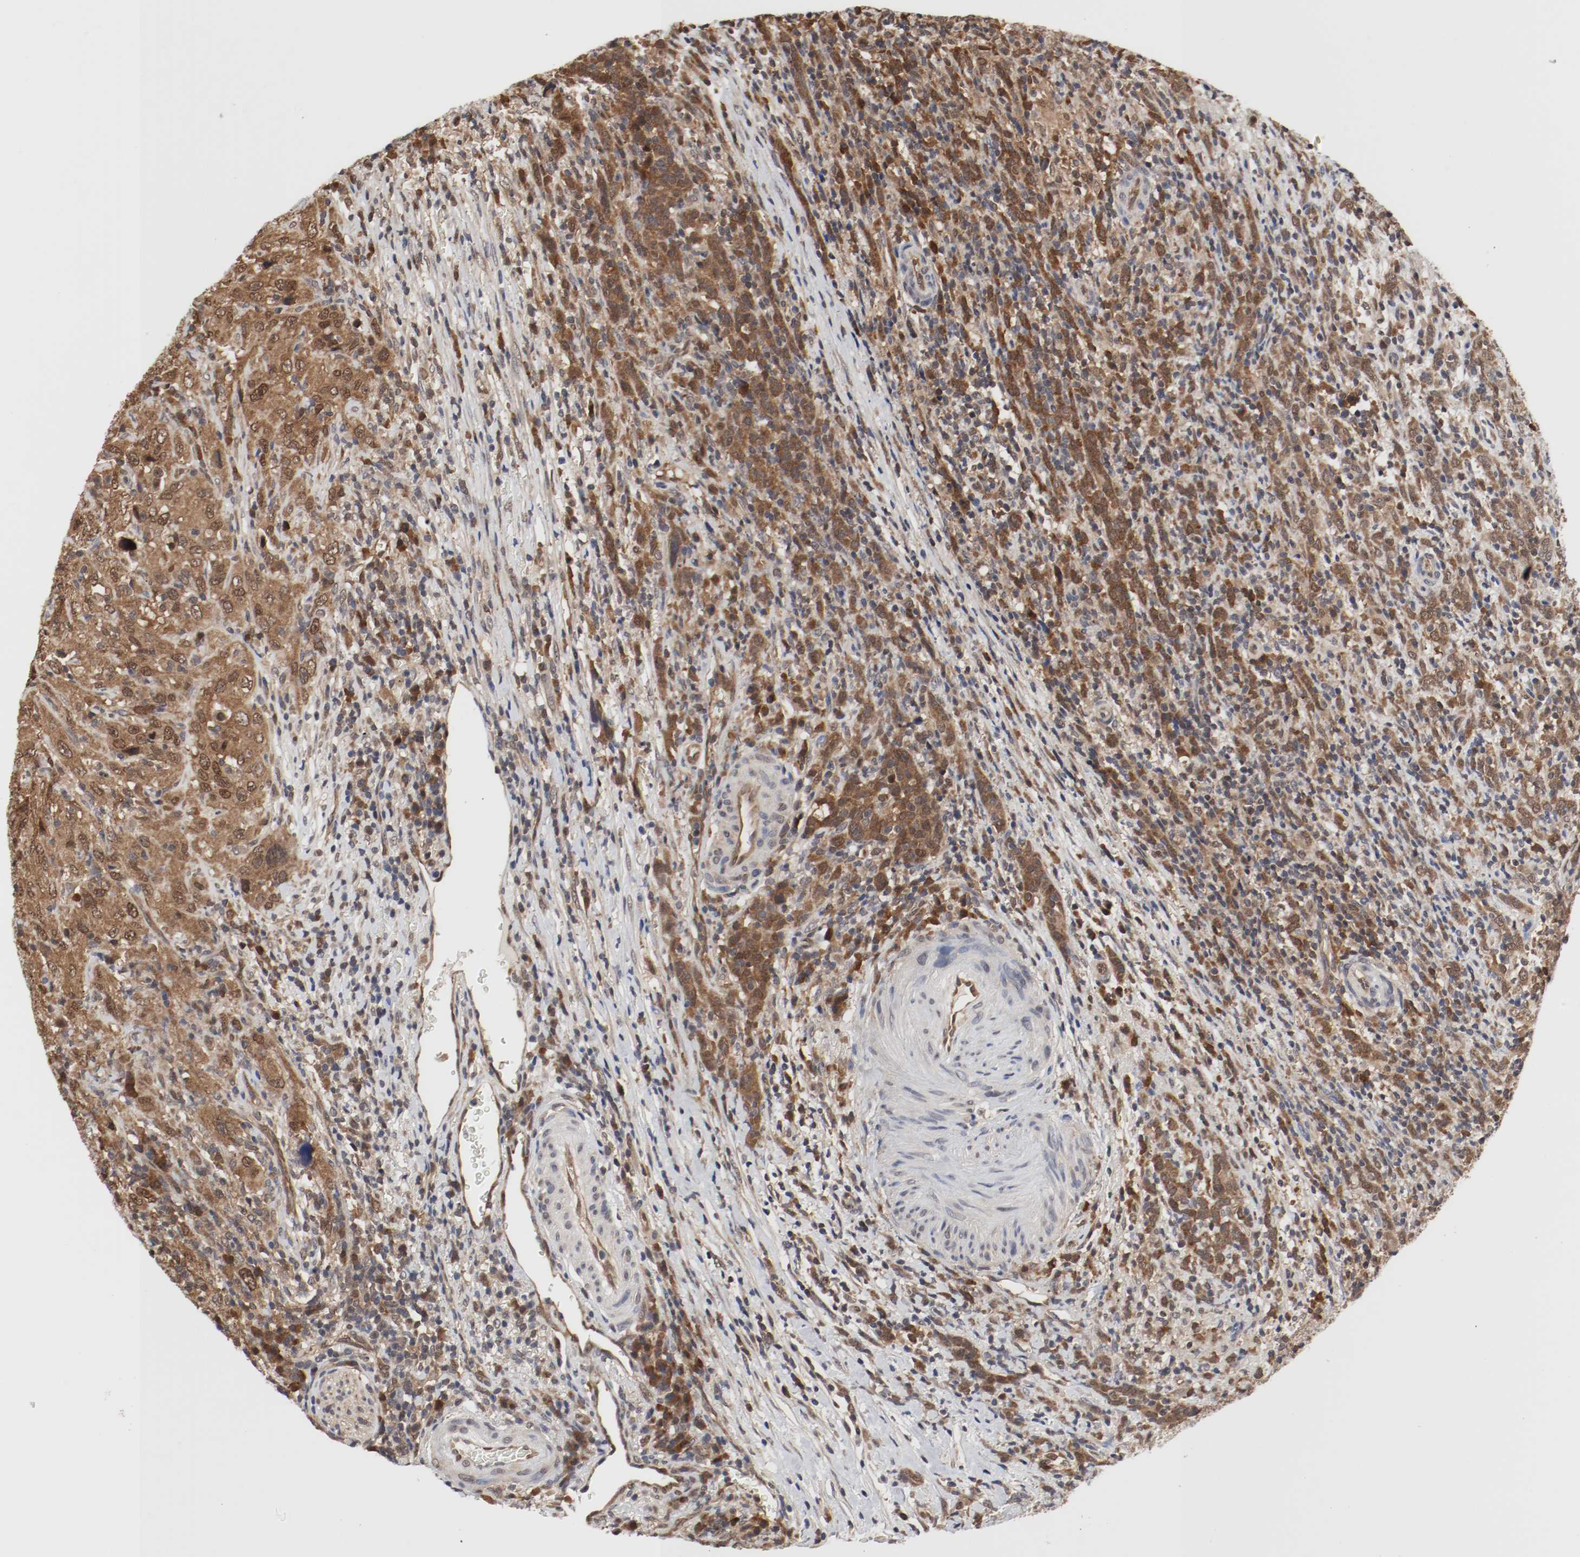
{"staining": {"intensity": "moderate", "quantity": ">75%", "location": "cytoplasmic/membranous,nuclear"}, "tissue": "urothelial cancer", "cell_type": "Tumor cells", "image_type": "cancer", "snomed": [{"axis": "morphology", "description": "Urothelial carcinoma, High grade"}, {"axis": "topography", "description": "Urinary bladder"}], "caption": "Brown immunohistochemical staining in human urothelial cancer shows moderate cytoplasmic/membranous and nuclear expression in about >75% of tumor cells. (DAB IHC with brightfield microscopy, high magnification).", "gene": "AFG3L2", "patient": {"sex": "male", "age": 61}}